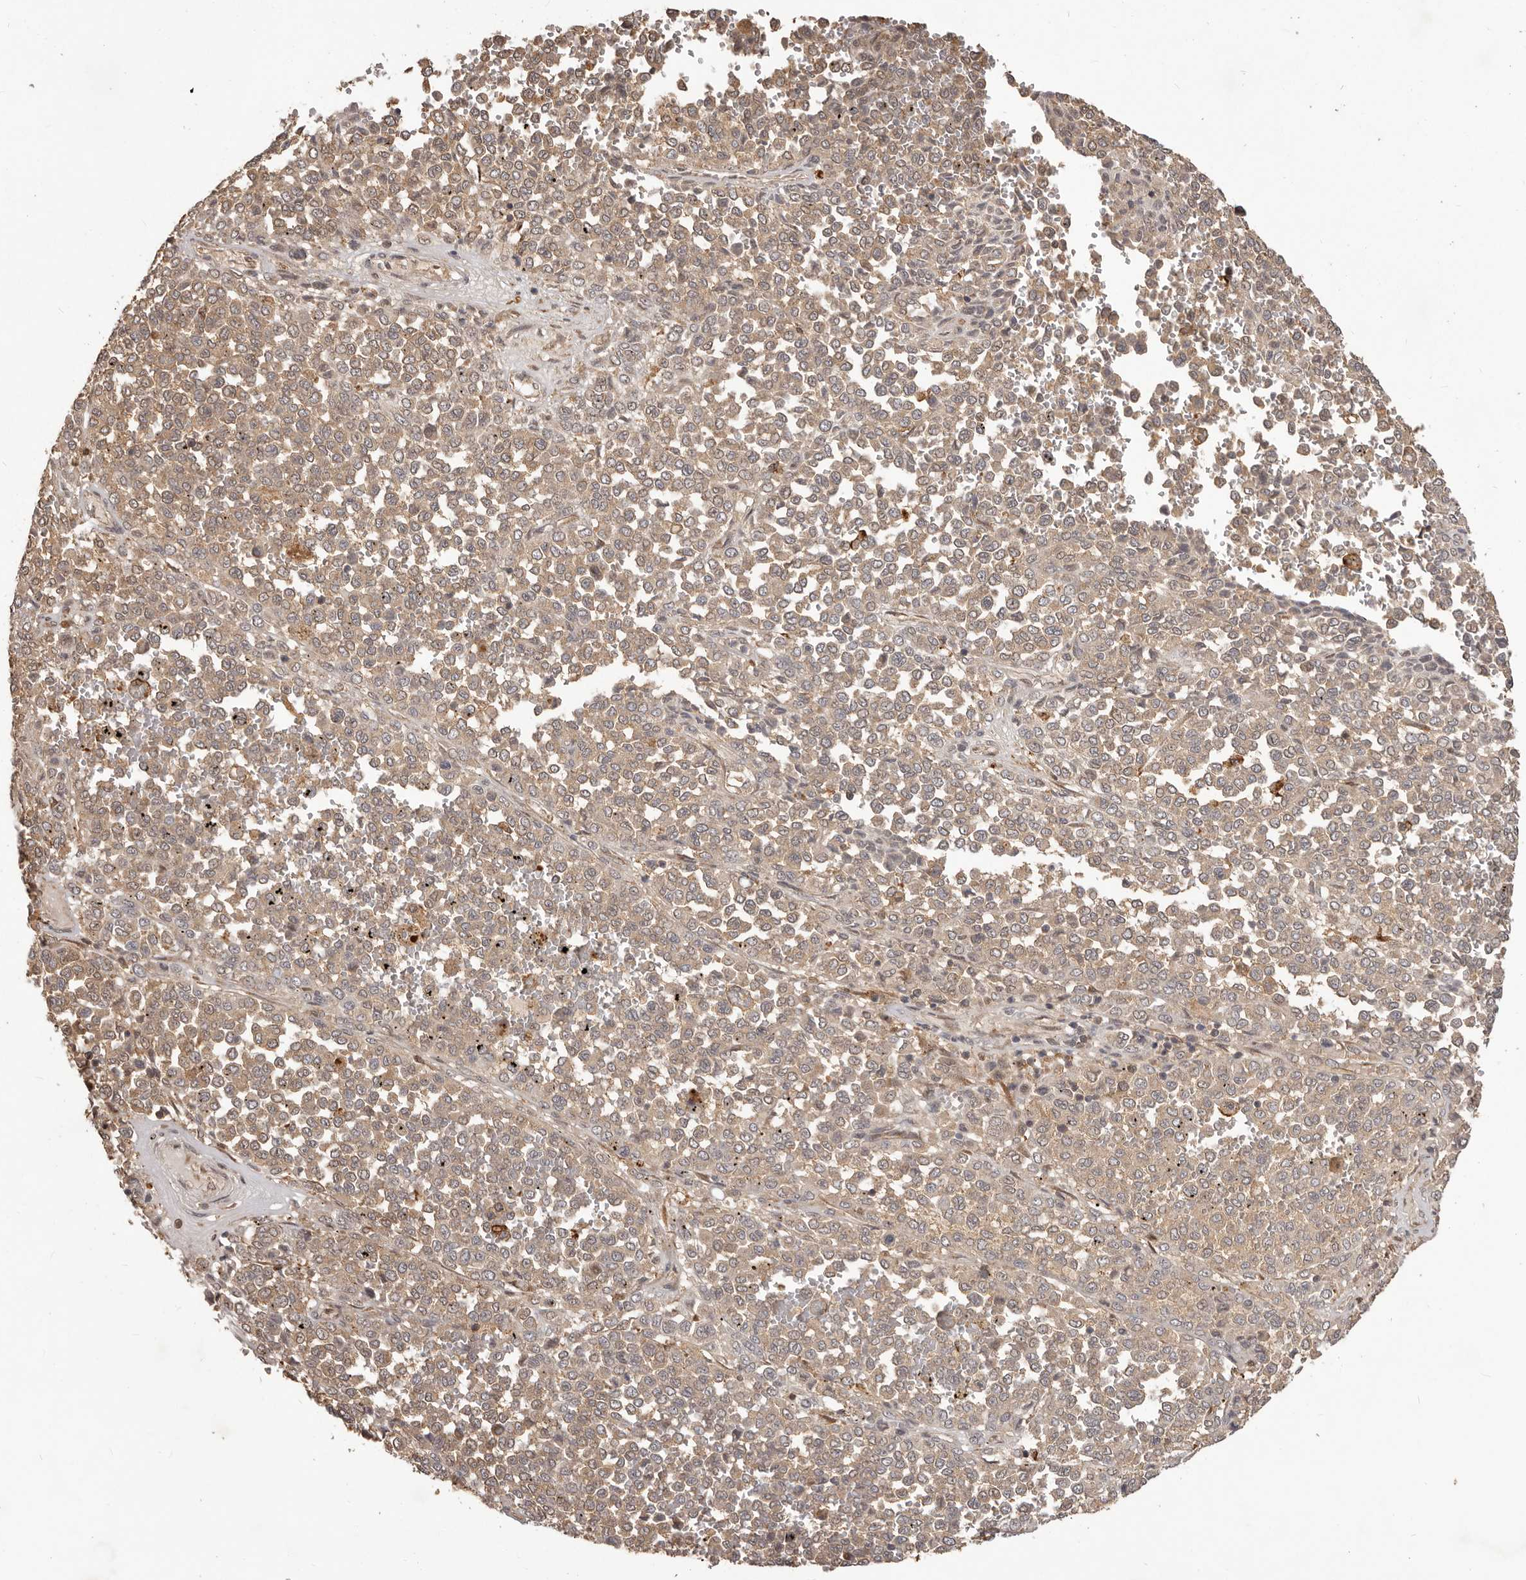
{"staining": {"intensity": "weak", "quantity": ">75%", "location": "cytoplasmic/membranous"}, "tissue": "melanoma", "cell_type": "Tumor cells", "image_type": "cancer", "snomed": [{"axis": "morphology", "description": "Malignant melanoma, Metastatic site"}, {"axis": "topography", "description": "Pancreas"}], "caption": "High-power microscopy captured an immunohistochemistry histopathology image of malignant melanoma (metastatic site), revealing weak cytoplasmic/membranous positivity in about >75% of tumor cells.", "gene": "MTO1", "patient": {"sex": "female", "age": 30}}